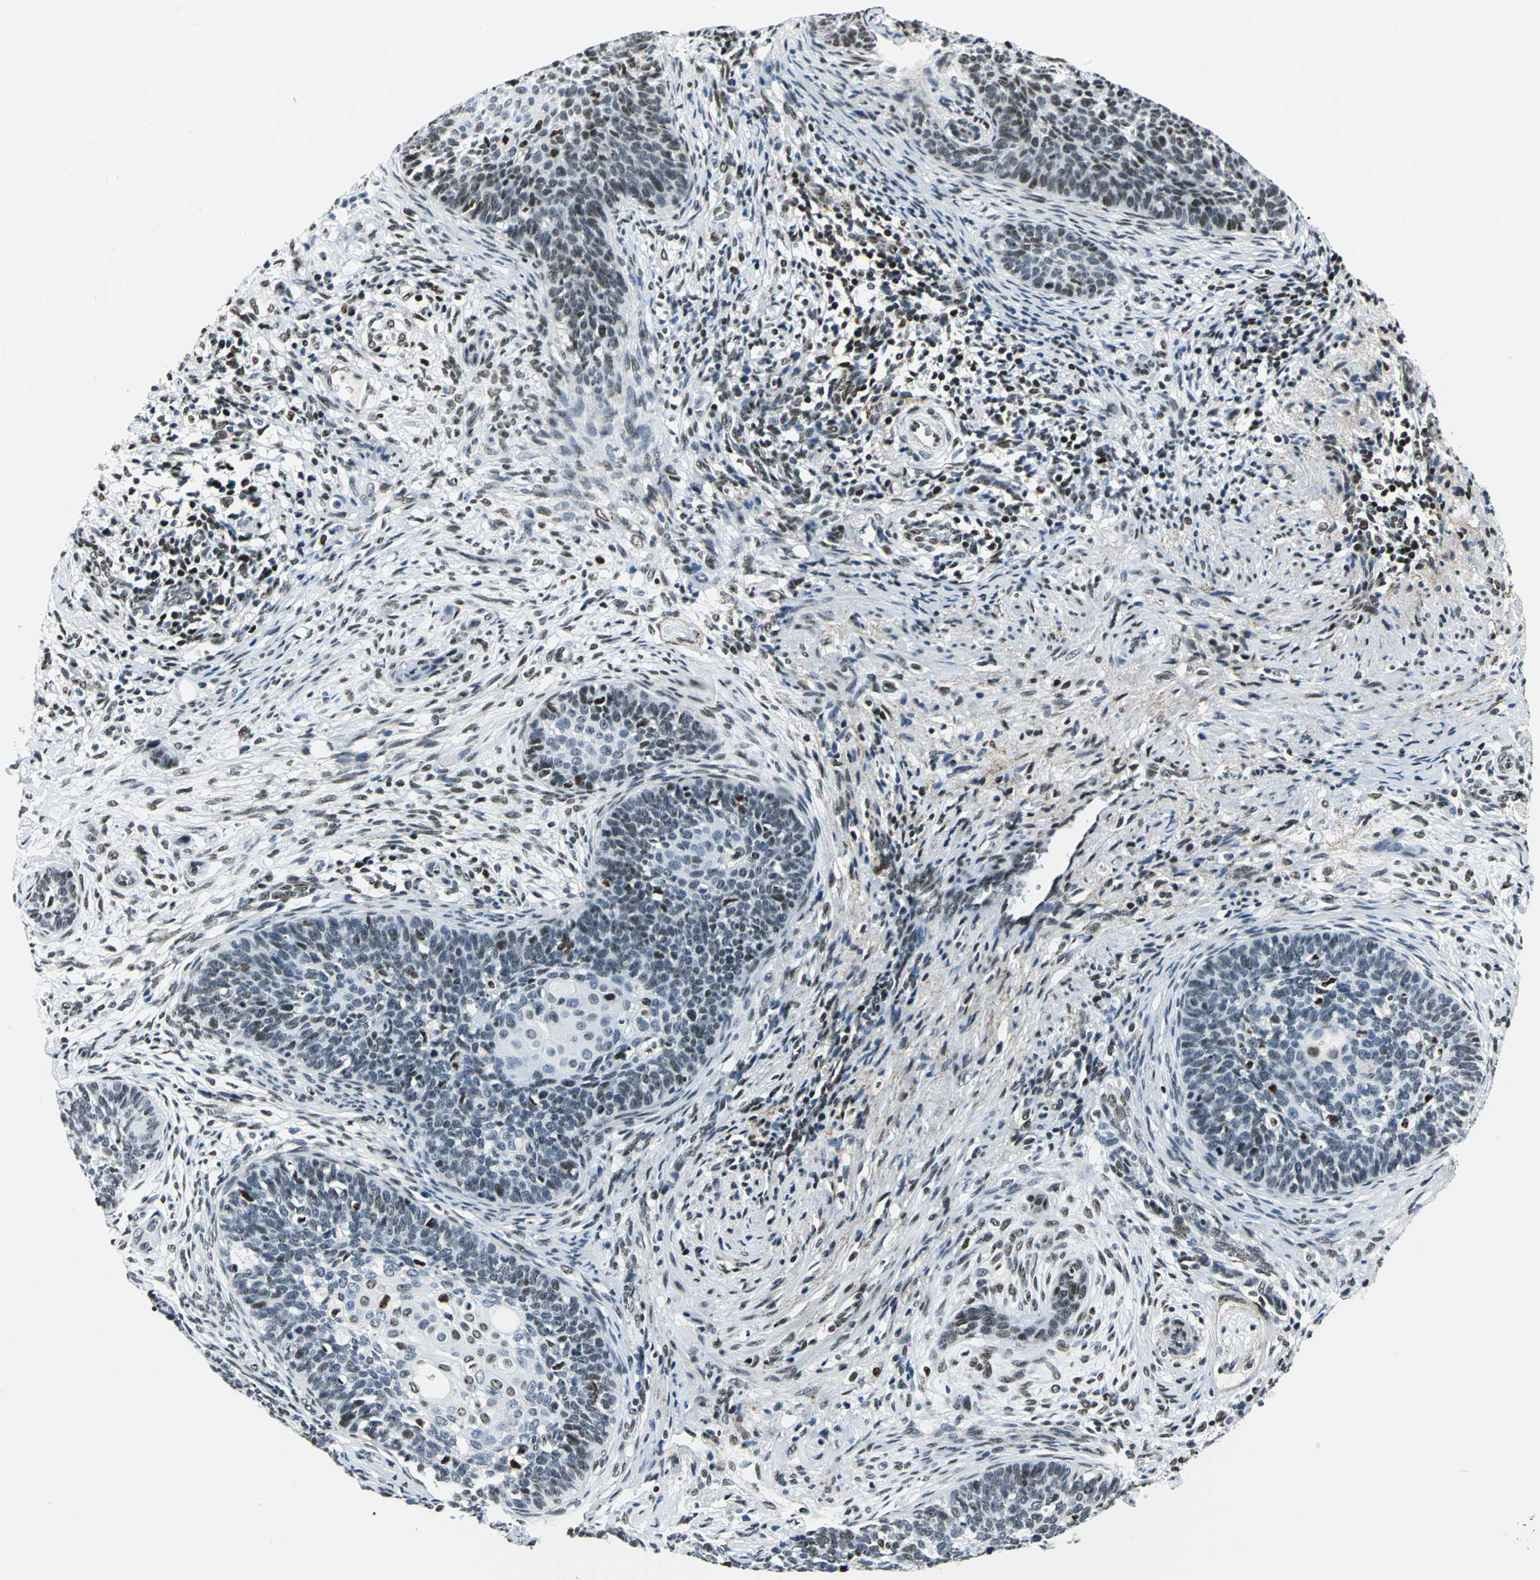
{"staining": {"intensity": "moderate", "quantity": "<25%", "location": "nuclear"}, "tissue": "cervical cancer", "cell_type": "Tumor cells", "image_type": "cancer", "snomed": [{"axis": "morphology", "description": "Squamous cell carcinoma, NOS"}, {"axis": "topography", "description": "Cervix"}], "caption": "This is a photomicrograph of immunohistochemistry (IHC) staining of cervical cancer, which shows moderate expression in the nuclear of tumor cells.", "gene": "APEX1", "patient": {"sex": "female", "age": 33}}